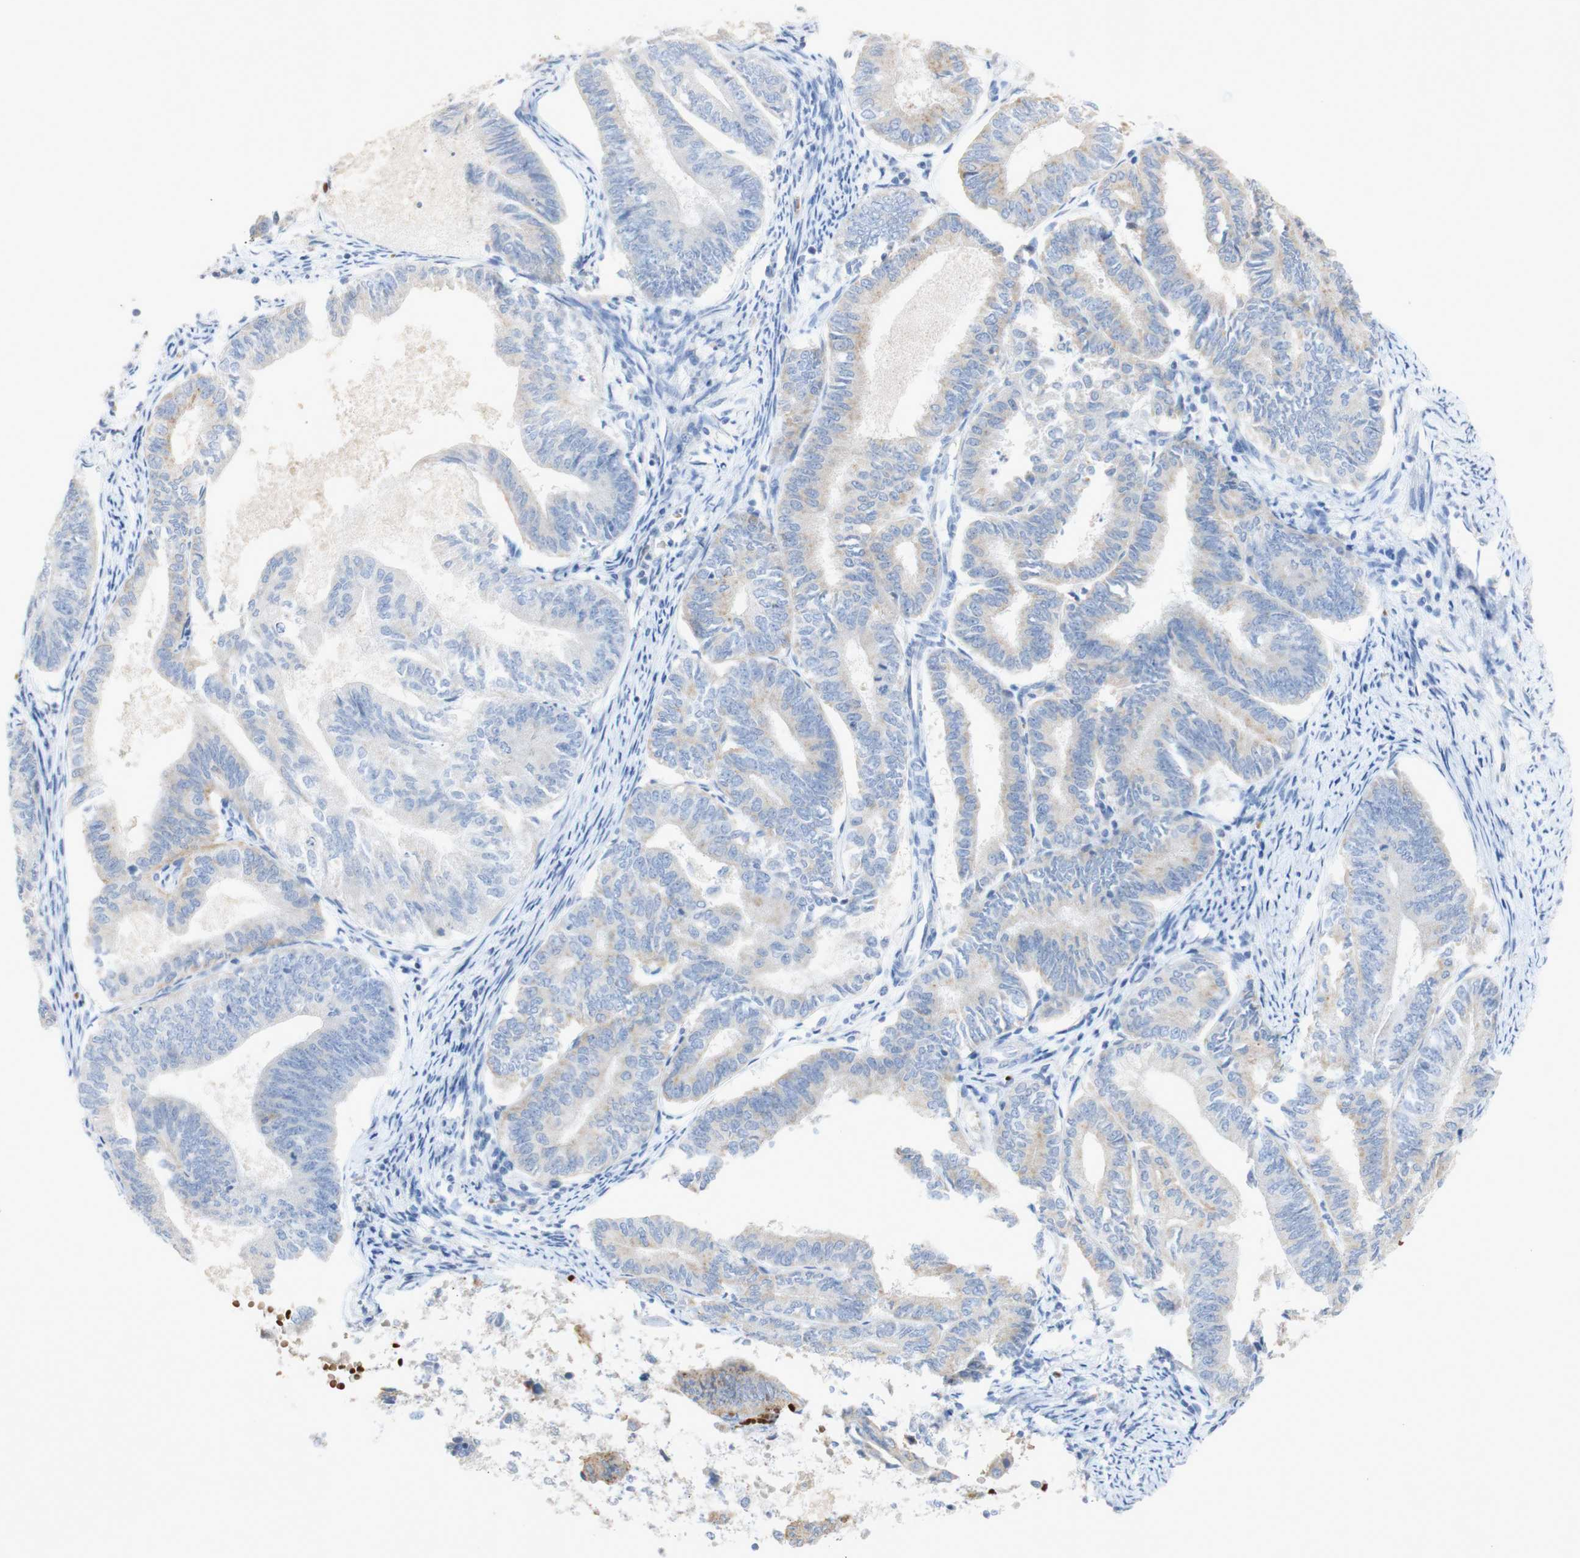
{"staining": {"intensity": "negative", "quantity": "none", "location": "none"}, "tissue": "endometrial cancer", "cell_type": "Tumor cells", "image_type": "cancer", "snomed": [{"axis": "morphology", "description": "Adenocarcinoma, NOS"}, {"axis": "topography", "description": "Endometrium"}], "caption": "A micrograph of human endometrial cancer is negative for staining in tumor cells.", "gene": "EPO", "patient": {"sex": "female", "age": 86}}